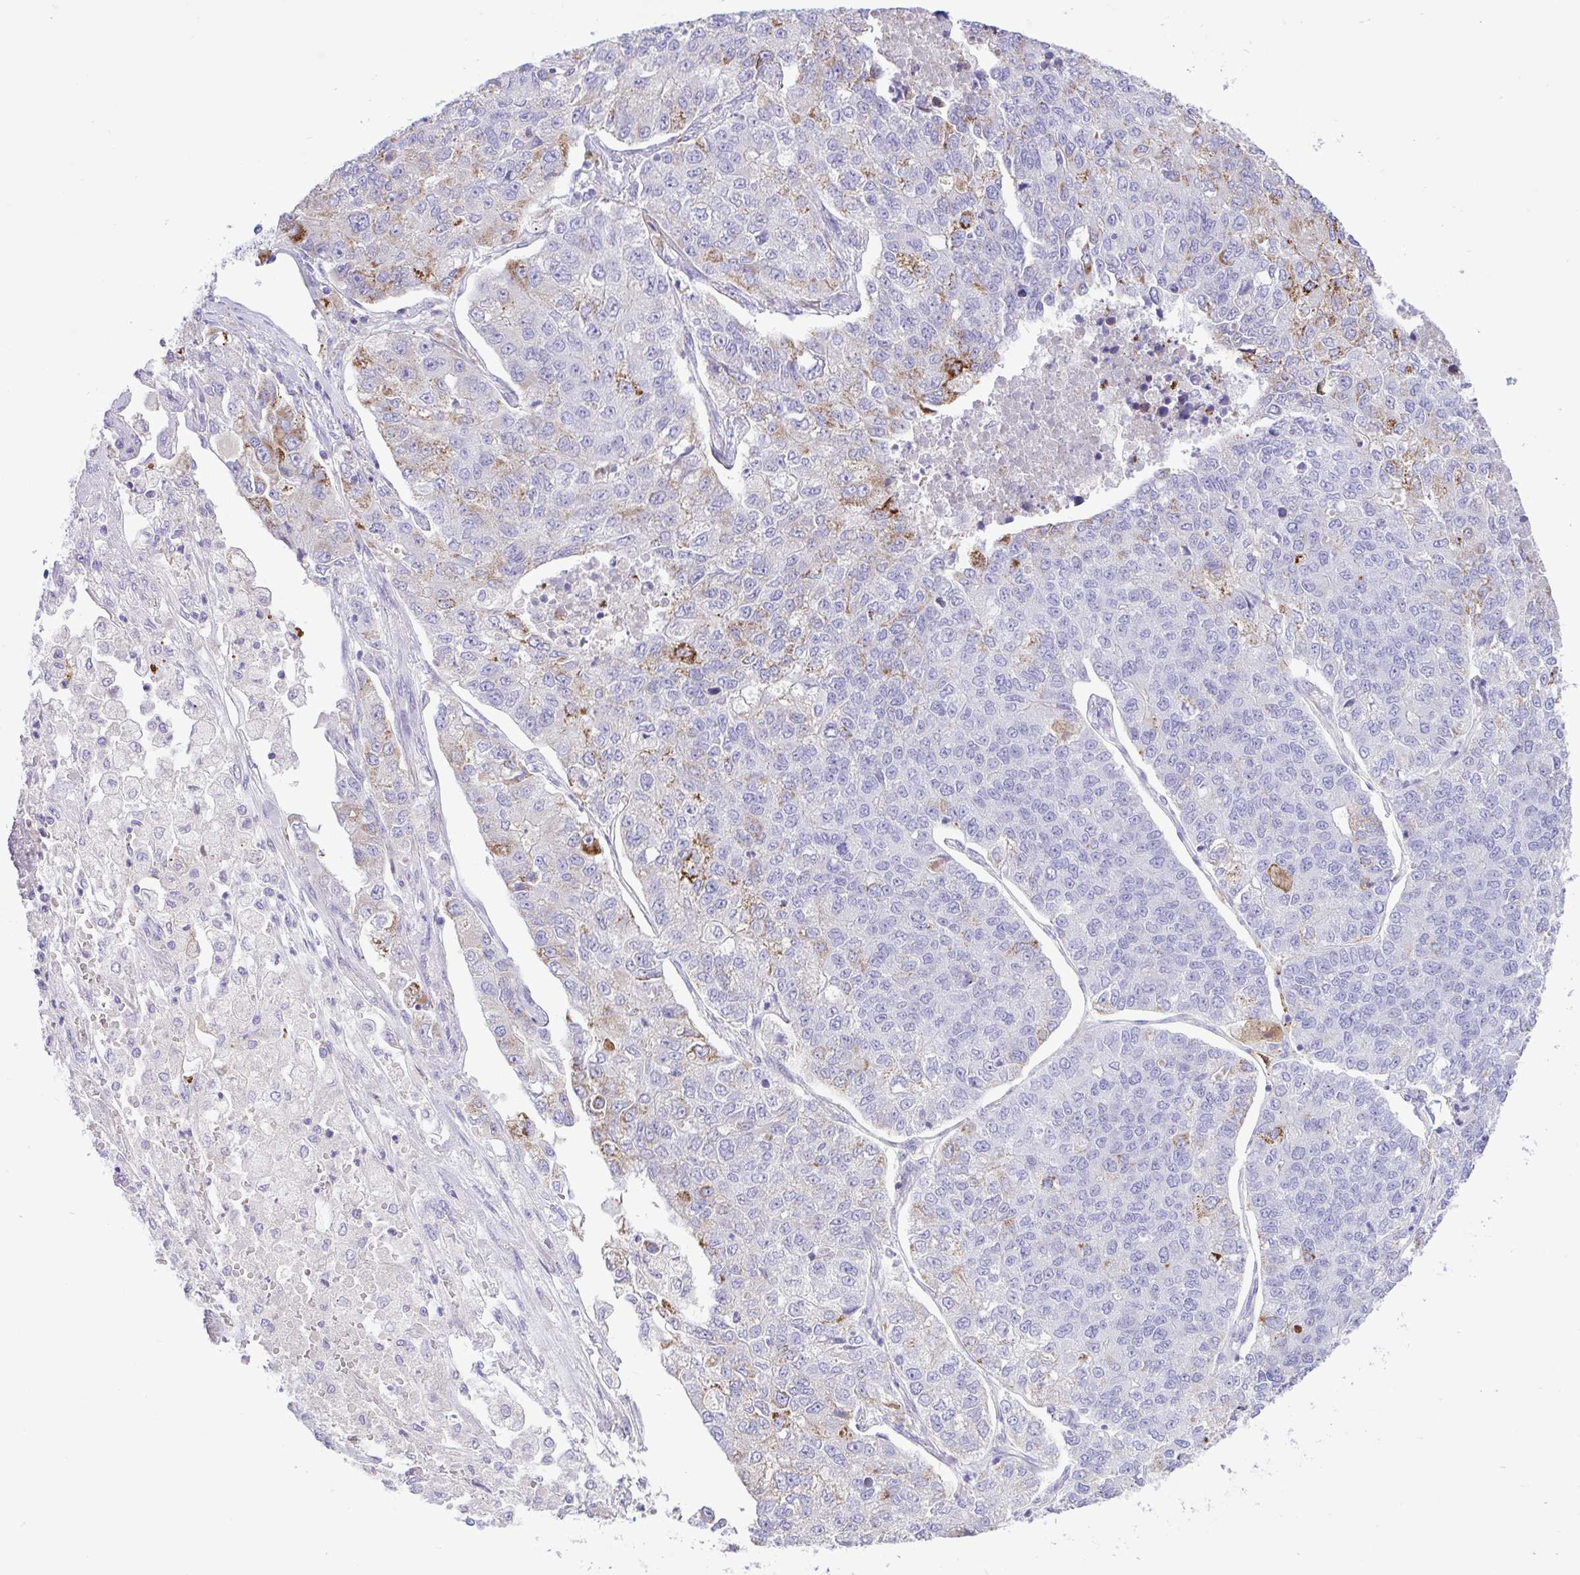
{"staining": {"intensity": "moderate", "quantity": "<25%", "location": "cytoplasmic/membranous"}, "tissue": "lung cancer", "cell_type": "Tumor cells", "image_type": "cancer", "snomed": [{"axis": "morphology", "description": "Adenocarcinoma, NOS"}, {"axis": "topography", "description": "Lung"}], "caption": "A high-resolution image shows immunohistochemistry staining of lung cancer, which shows moderate cytoplasmic/membranous expression in approximately <25% of tumor cells. (DAB = brown stain, brightfield microscopy at high magnification).", "gene": "ZNF101", "patient": {"sex": "male", "age": 49}}